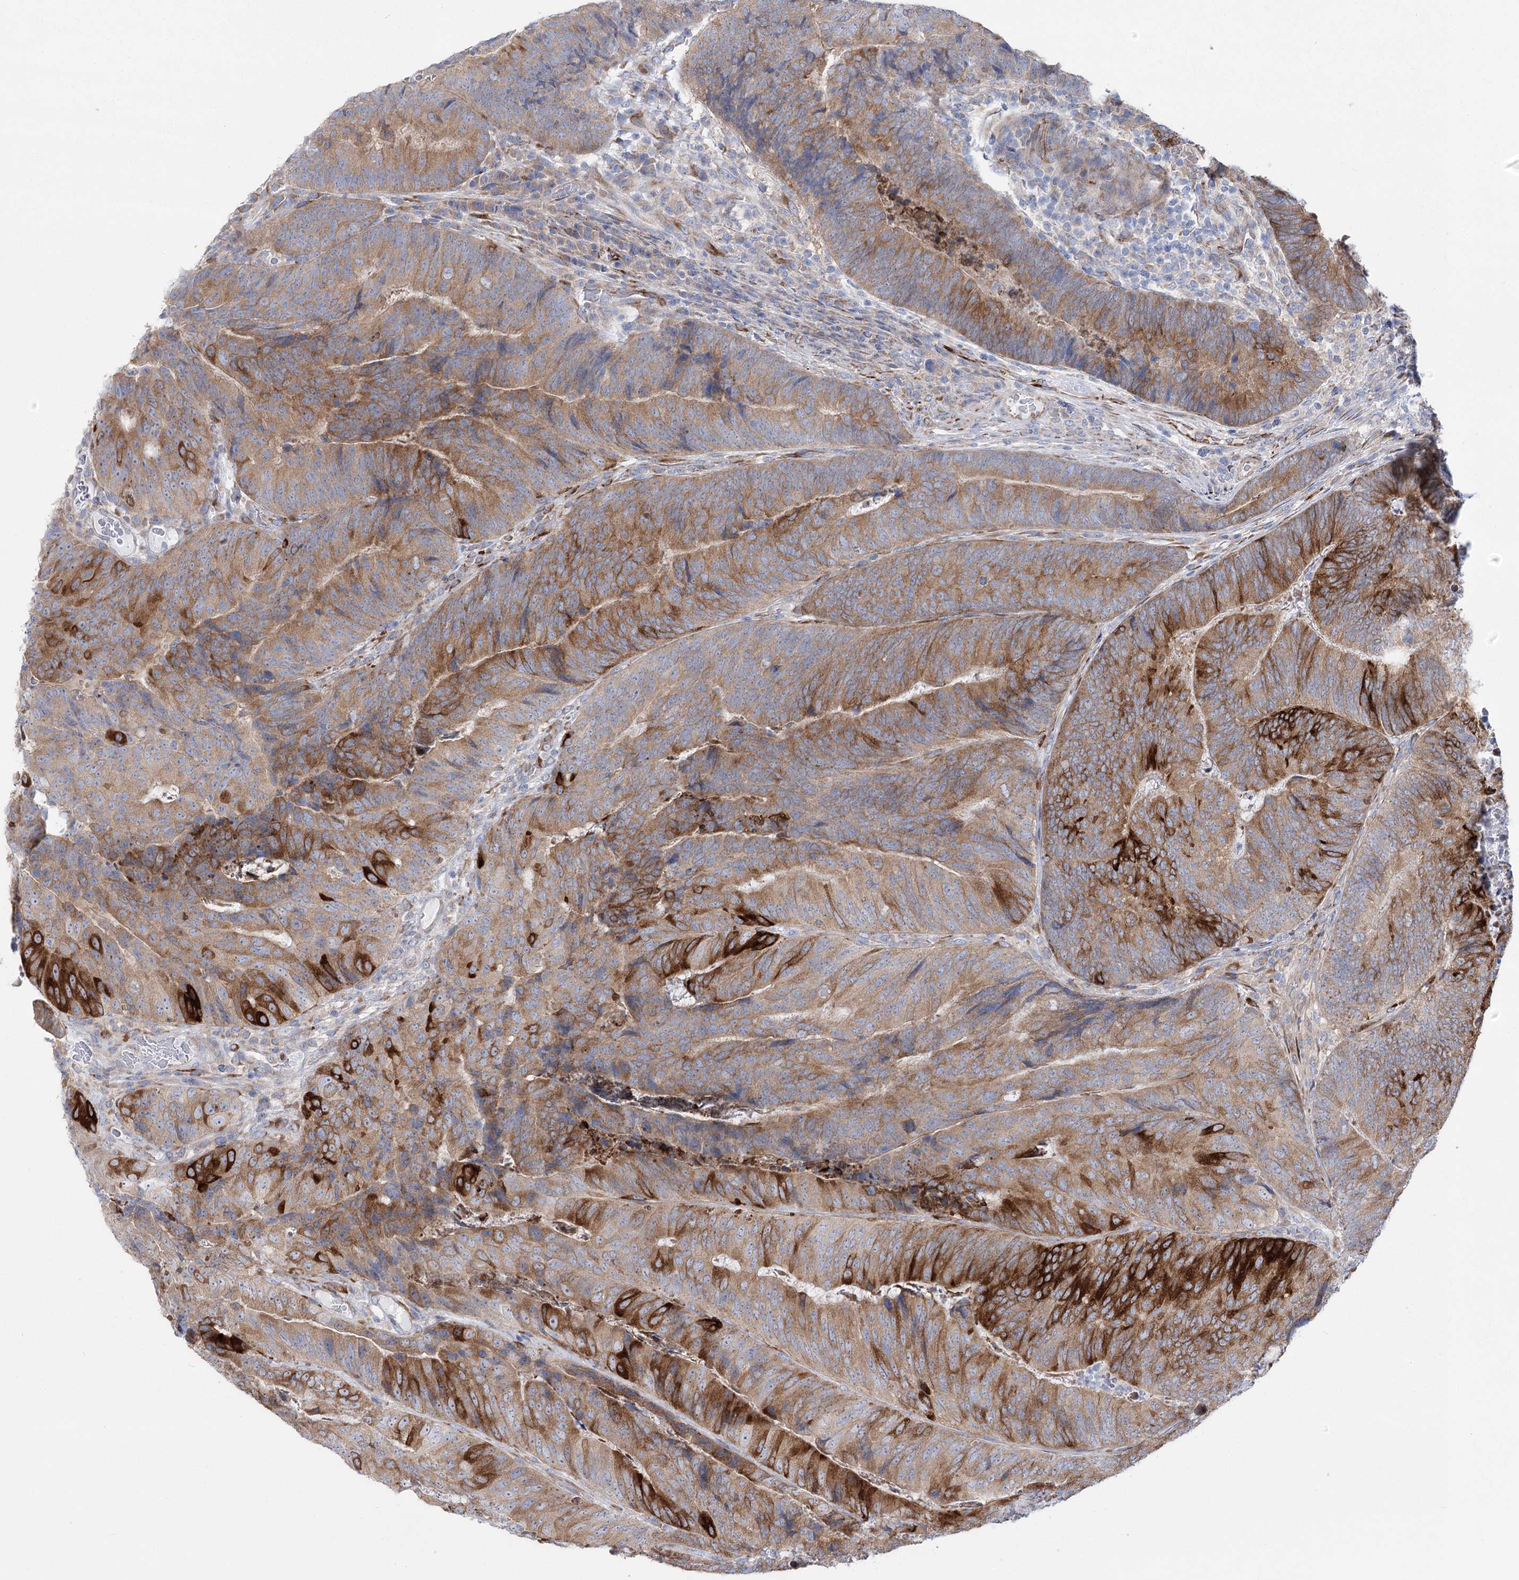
{"staining": {"intensity": "strong", "quantity": ">75%", "location": "cytoplasmic/membranous"}, "tissue": "colorectal cancer", "cell_type": "Tumor cells", "image_type": "cancer", "snomed": [{"axis": "morphology", "description": "Adenocarcinoma, NOS"}, {"axis": "topography", "description": "Colon"}], "caption": "Colorectal cancer stained with DAB immunohistochemistry displays high levels of strong cytoplasmic/membranous staining in approximately >75% of tumor cells.", "gene": "YTHDC2", "patient": {"sex": "female", "age": 67}}